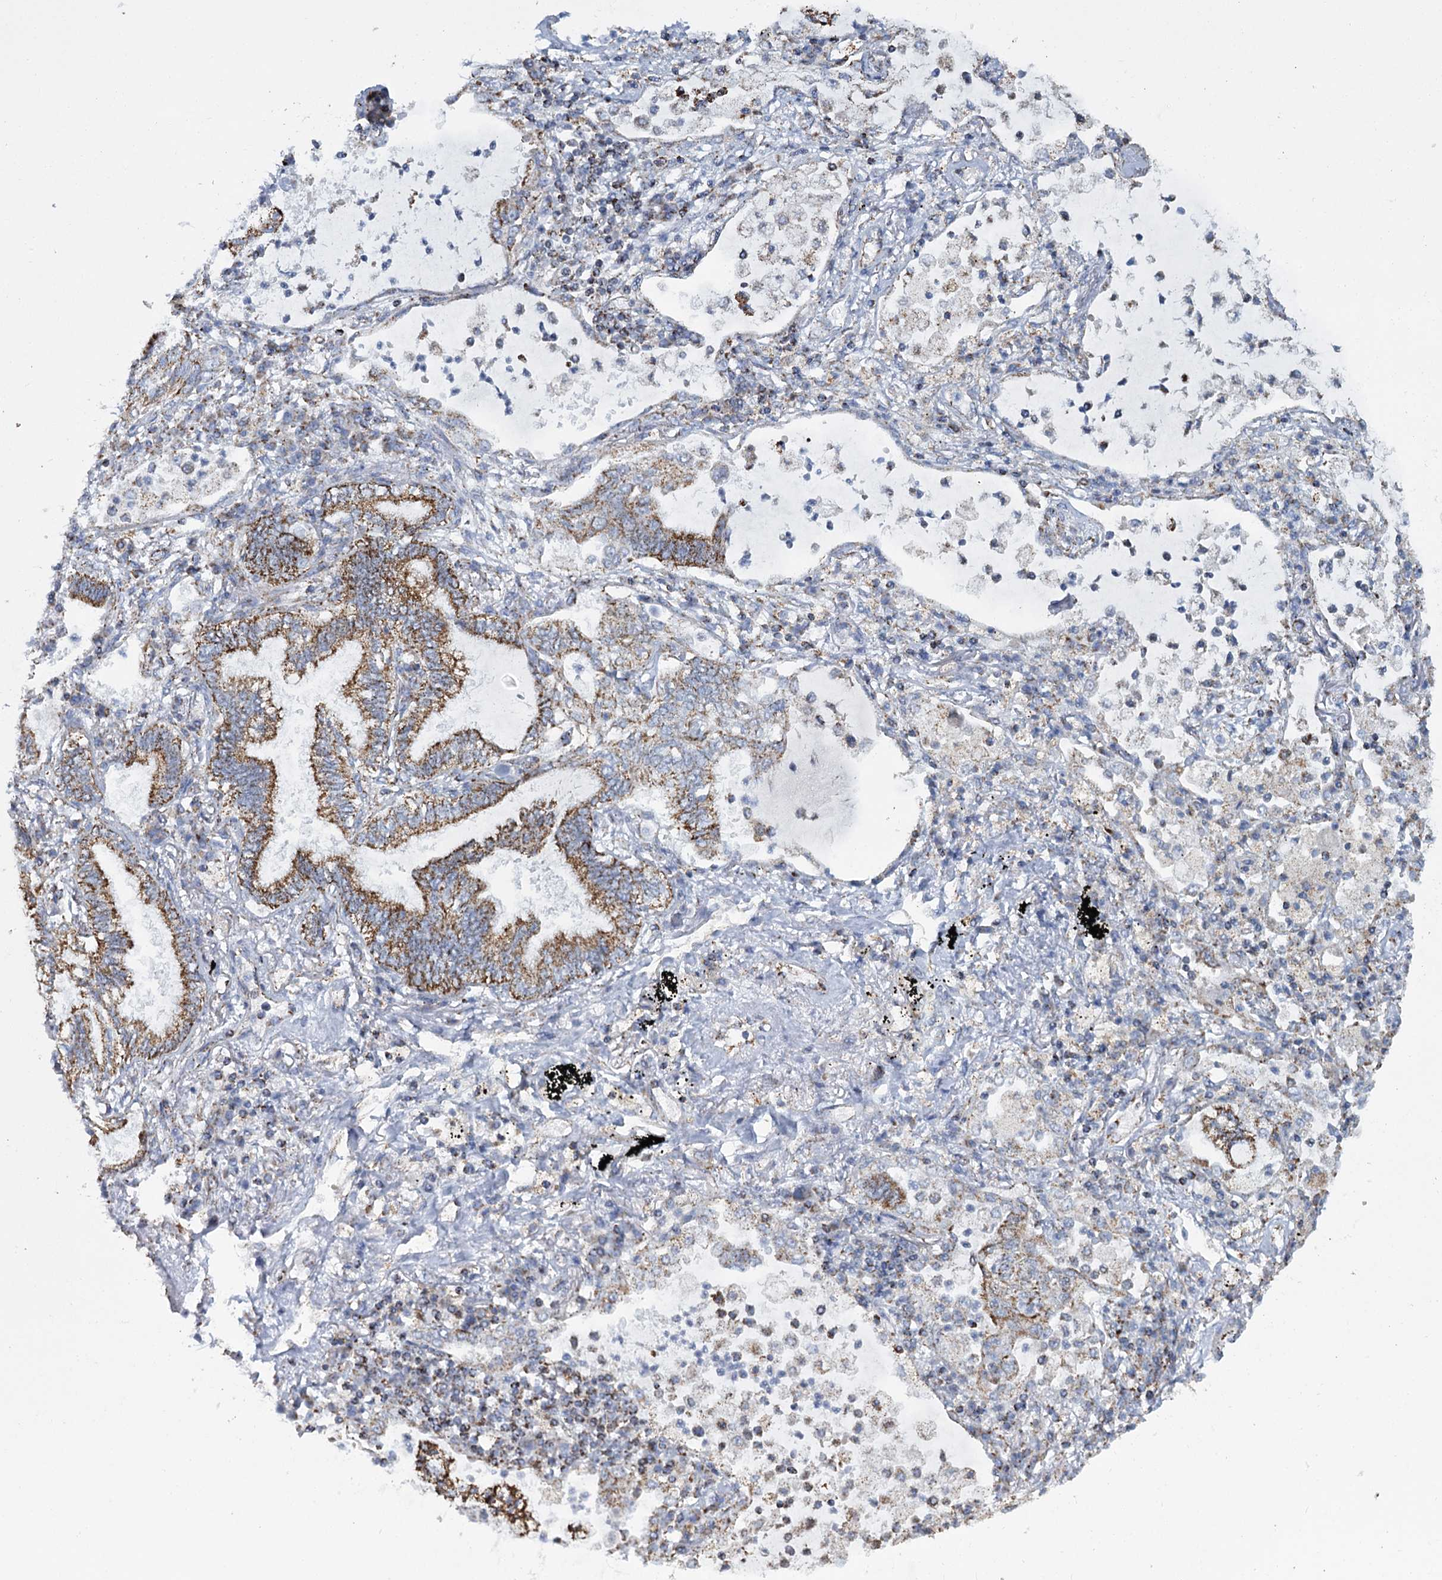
{"staining": {"intensity": "moderate", "quantity": "25%-75%", "location": "cytoplasmic/membranous"}, "tissue": "lung cancer", "cell_type": "Tumor cells", "image_type": "cancer", "snomed": [{"axis": "morphology", "description": "Adenocarcinoma, NOS"}, {"axis": "topography", "description": "Lung"}], "caption": "Moderate cytoplasmic/membranous protein positivity is appreciated in approximately 25%-75% of tumor cells in adenocarcinoma (lung).", "gene": "MRPL44", "patient": {"sex": "female", "age": 70}}